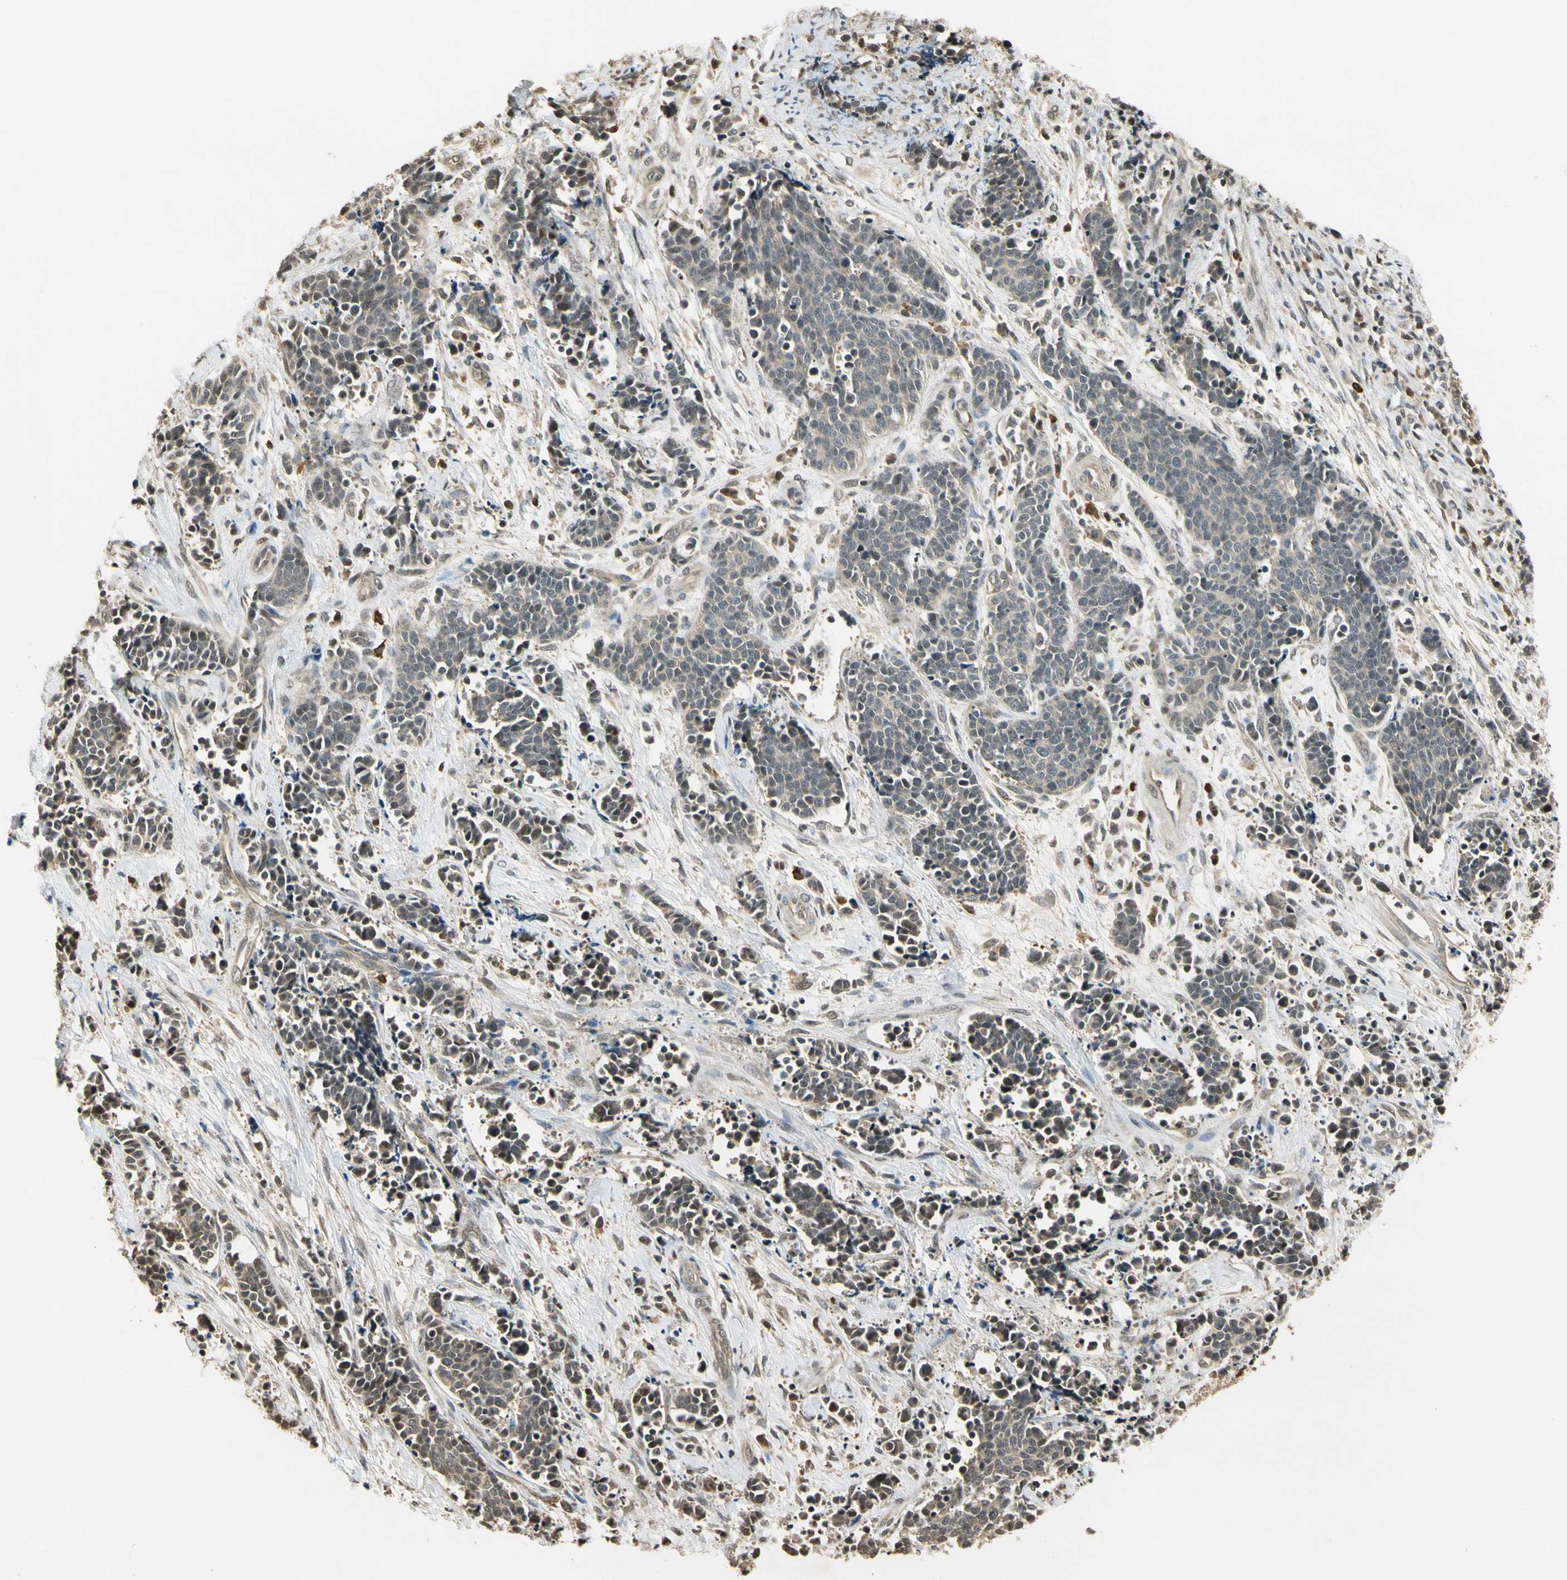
{"staining": {"intensity": "weak", "quantity": ">75%", "location": "cytoplasmic/membranous,nuclear"}, "tissue": "cervical cancer", "cell_type": "Tumor cells", "image_type": "cancer", "snomed": [{"axis": "morphology", "description": "Squamous cell carcinoma, NOS"}, {"axis": "topography", "description": "Cervix"}], "caption": "Immunohistochemistry of human squamous cell carcinoma (cervical) exhibits low levels of weak cytoplasmic/membranous and nuclear staining in approximately >75% of tumor cells.", "gene": "SOD1", "patient": {"sex": "female", "age": 35}}